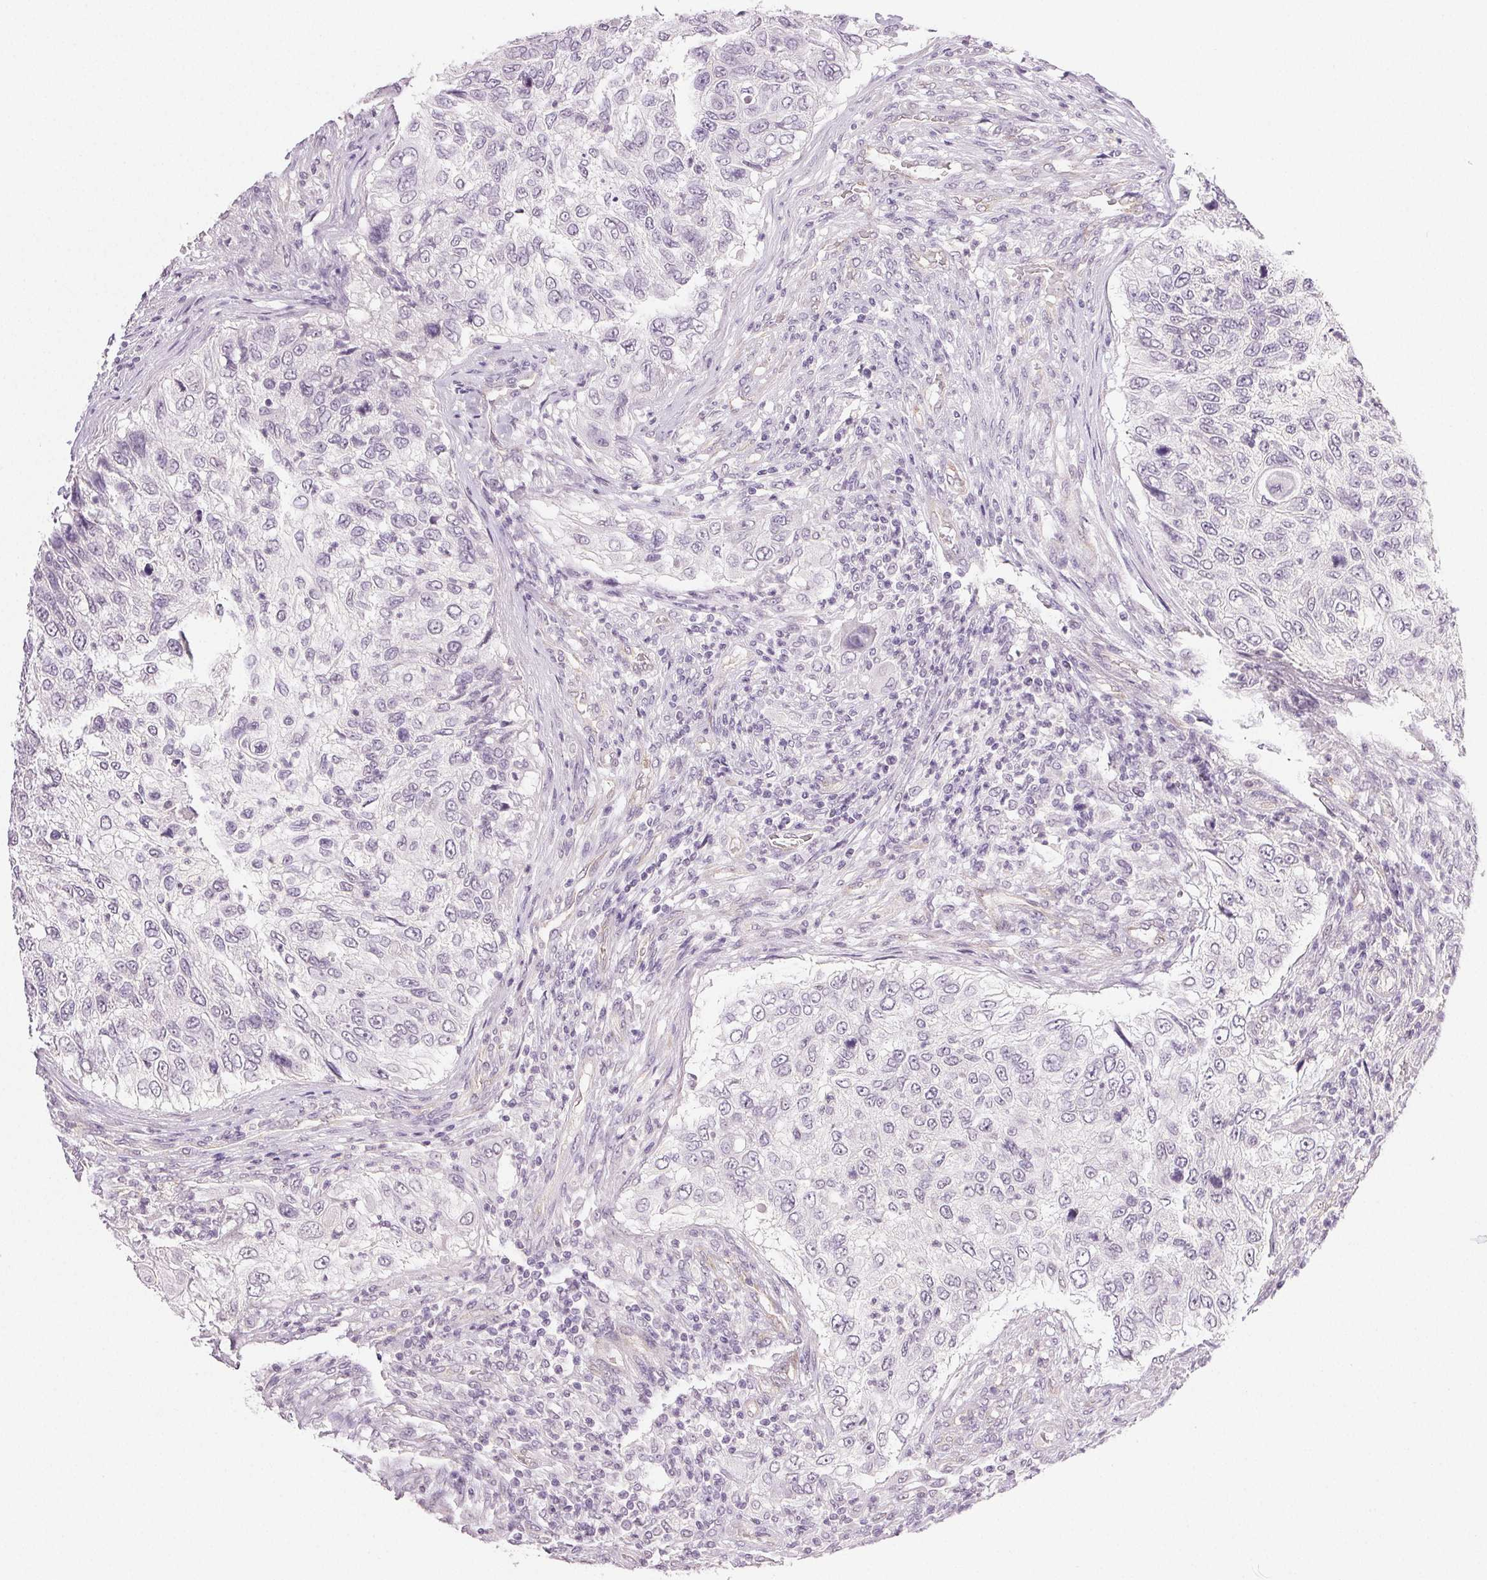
{"staining": {"intensity": "negative", "quantity": "none", "location": "none"}, "tissue": "urothelial cancer", "cell_type": "Tumor cells", "image_type": "cancer", "snomed": [{"axis": "morphology", "description": "Urothelial carcinoma, High grade"}, {"axis": "topography", "description": "Urinary bladder"}], "caption": "The immunohistochemistry (IHC) histopathology image has no significant staining in tumor cells of urothelial carcinoma (high-grade) tissue. (DAB immunohistochemistry with hematoxylin counter stain).", "gene": "PLCB1", "patient": {"sex": "female", "age": 60}}